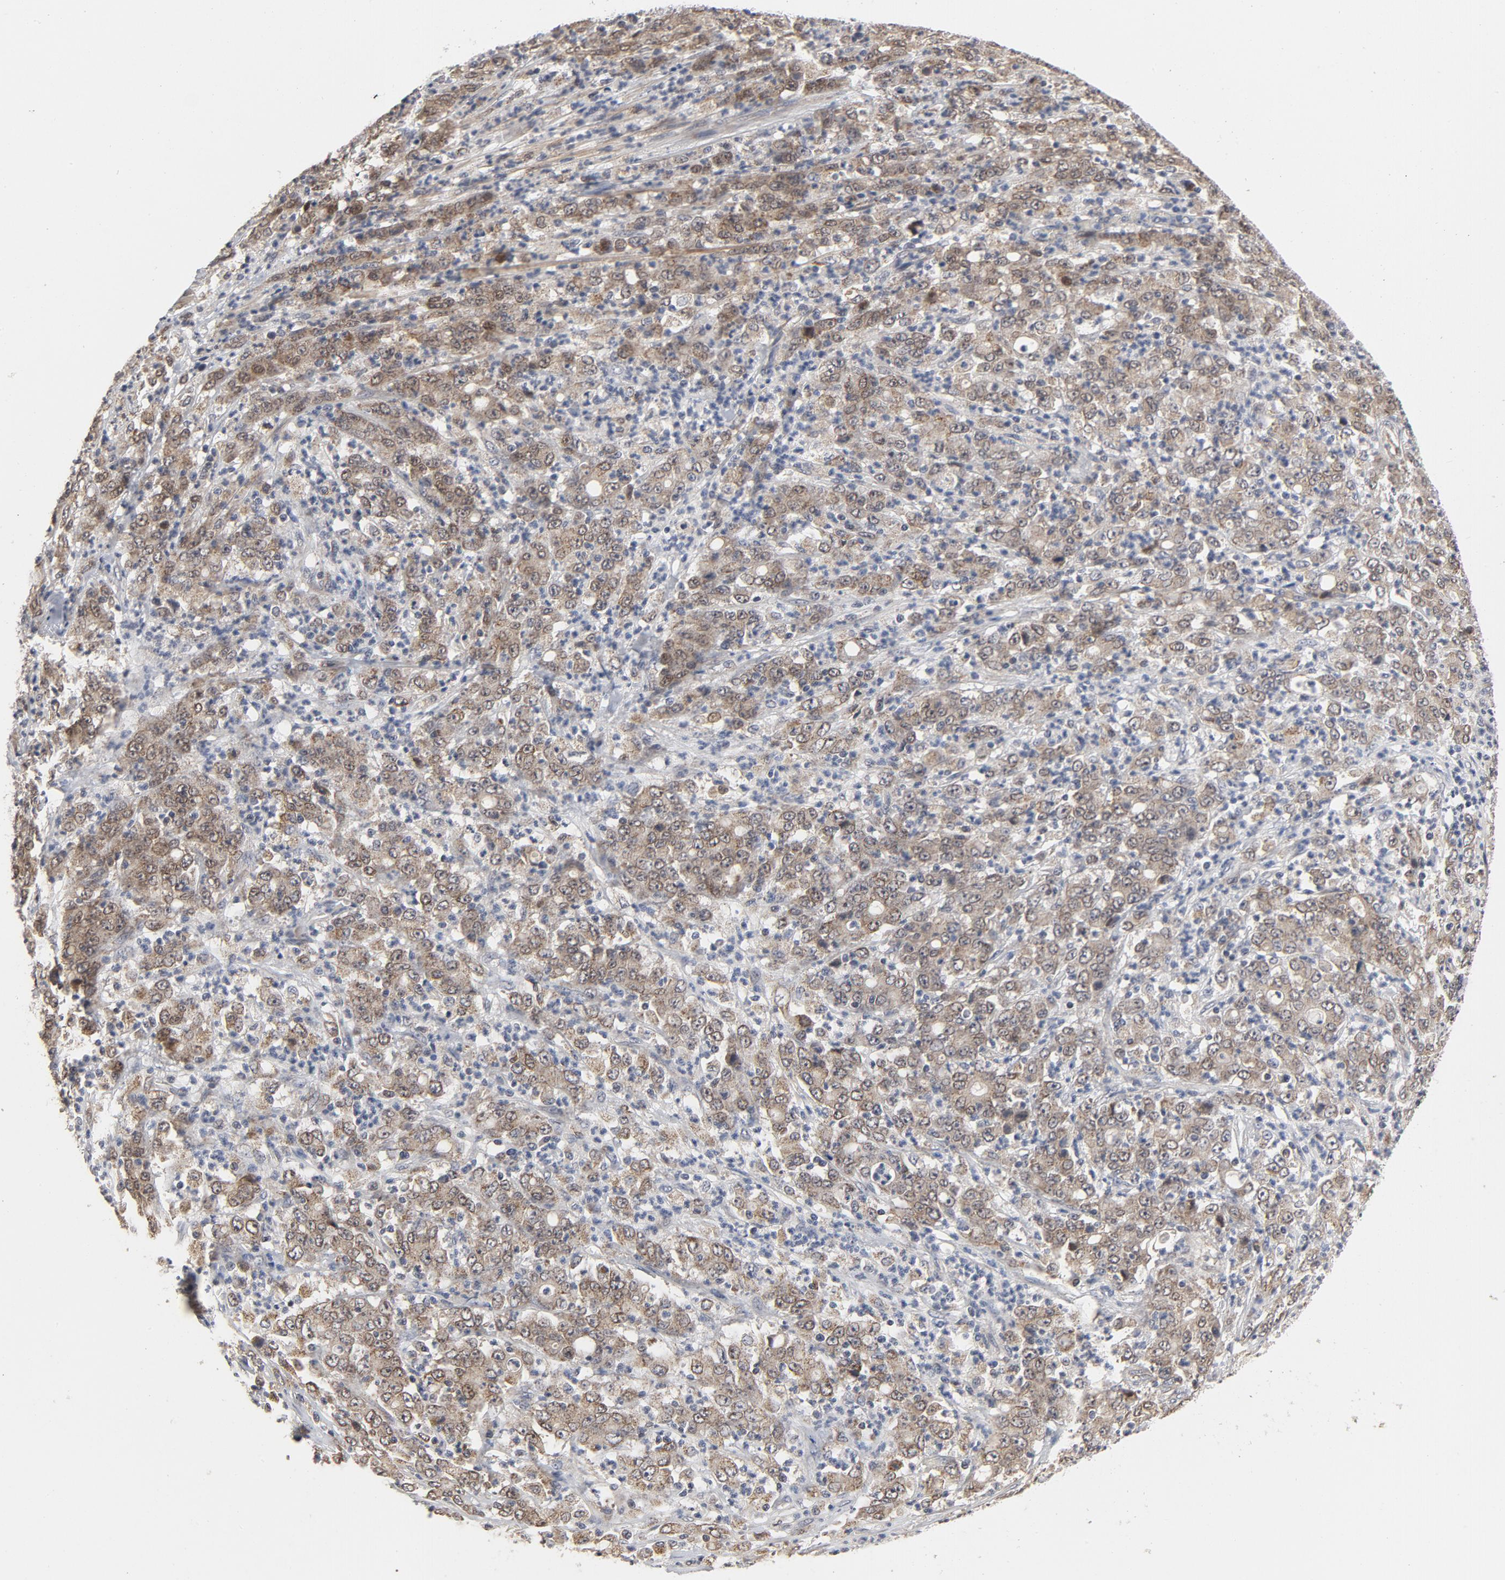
{"staining": {"intensity": "moderate", "quantity": ">75%", "location": "cytoplasmic/membranous"}, "tissue": "stomach cancer", "cell_type": "Tumor cells", "image_type": "cancer", "snomed": [{"axis": "morphology", "description": "Adenocarcinoma, NOS"}, {"axis": "topography", "description": "Stomach, lower"}], "caption": "Protein expression analysis of stomach adenocarcinoma exhibits moderate cytoplasmic/membranous staining in approximately >75% of tumor cells. (DAB (3,3'-diaminobenzidine) = brown stain, brightfield microscopy at high magnification).", "gene": "PPP1R1B", "patient": {"sex": "female", "age": 71}}